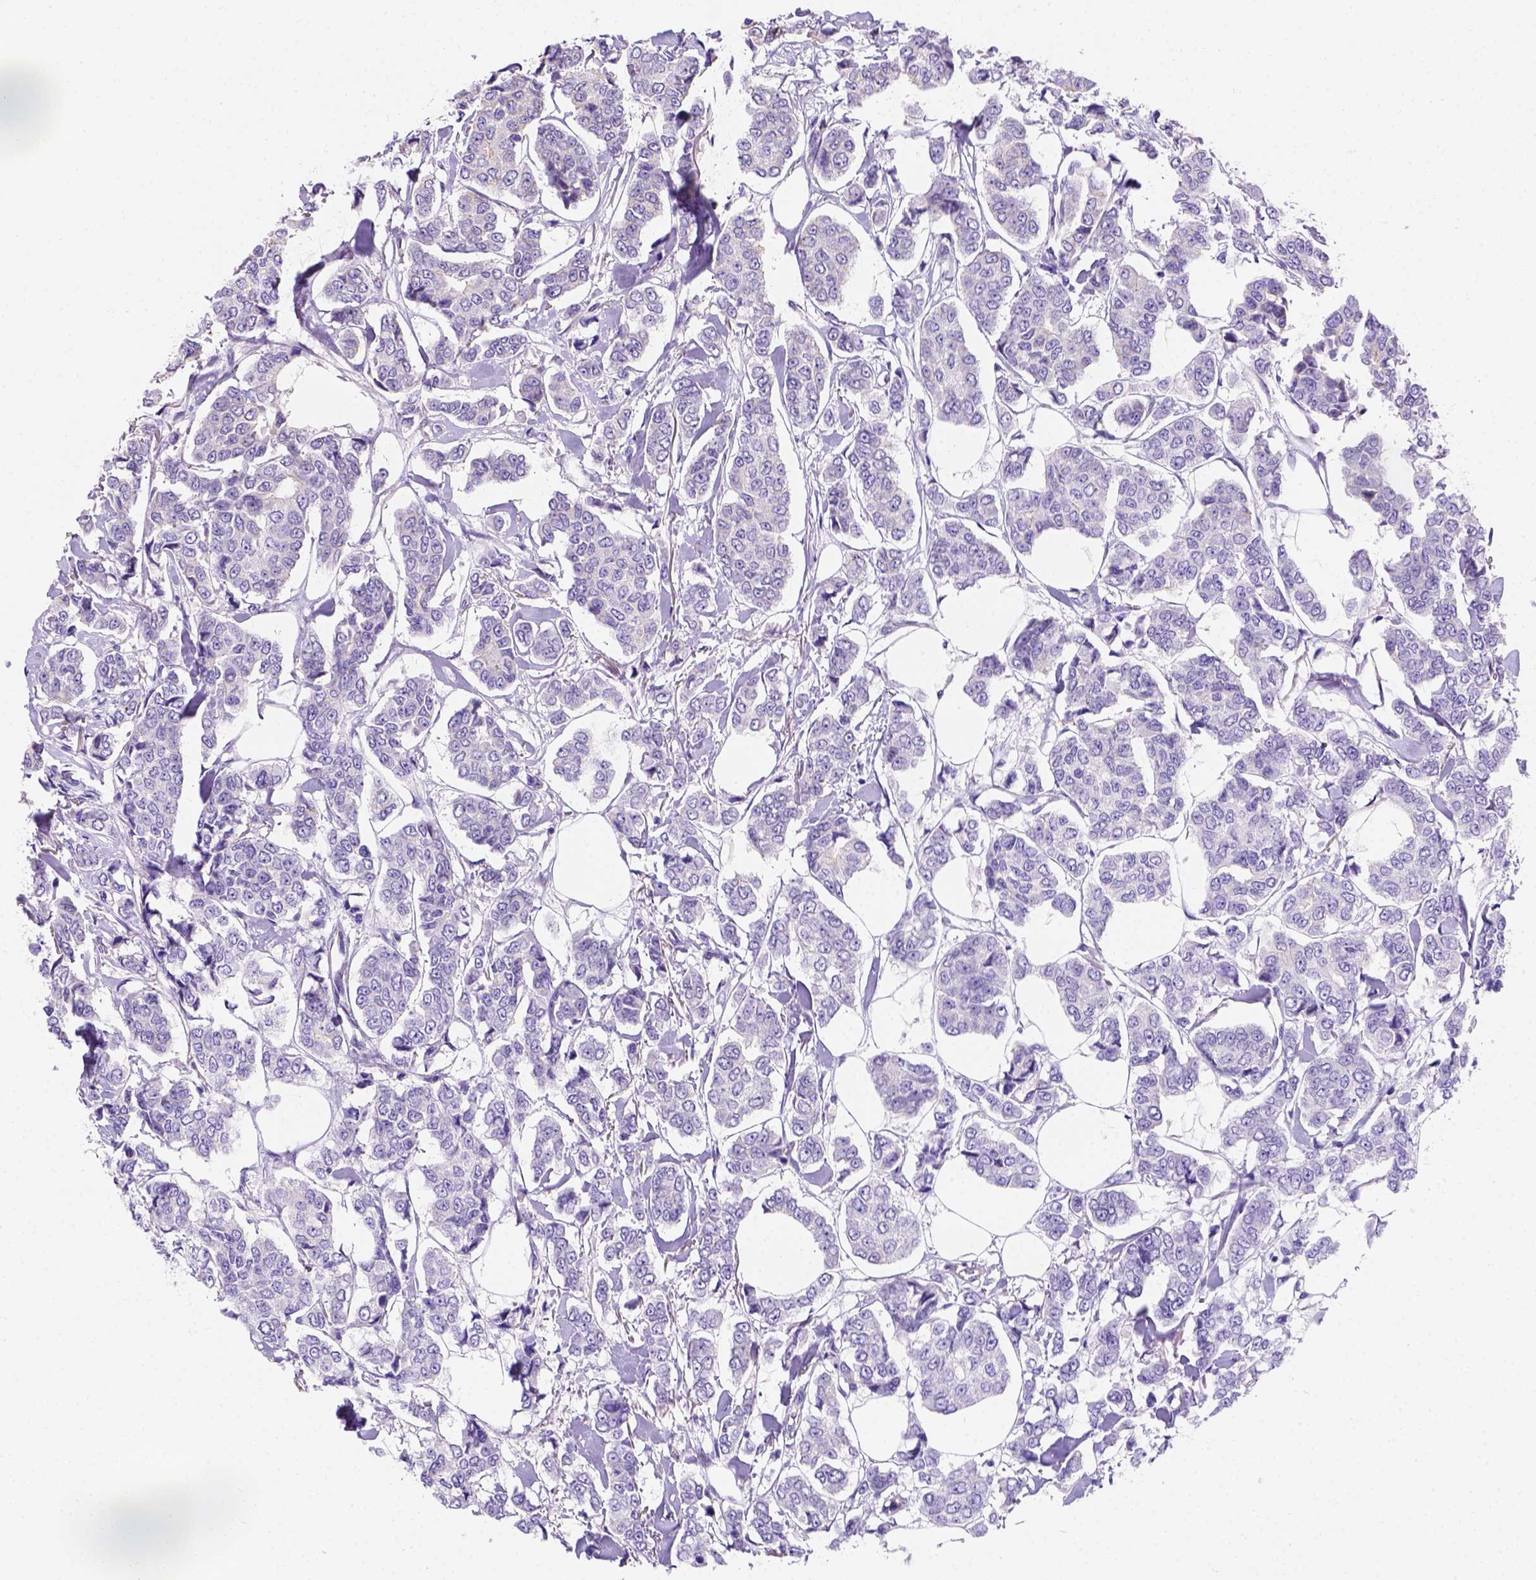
{"staining": {"intensity": "negative", "quantity": "none", "location": "none"}, "tissue": "breast cancer", "cell_type": "Tumor cells", "image_type": "cancer", "snomed": [{"axis": "morphology", "description": "Duct carcinoma"}, {"axis": "topography", "description": "Breast"}], "caption": "An image of human breast cancer is negative for staining in tumor cells.", "gene": "PHF7", "patient": {"sex": "female", "age": 94}}